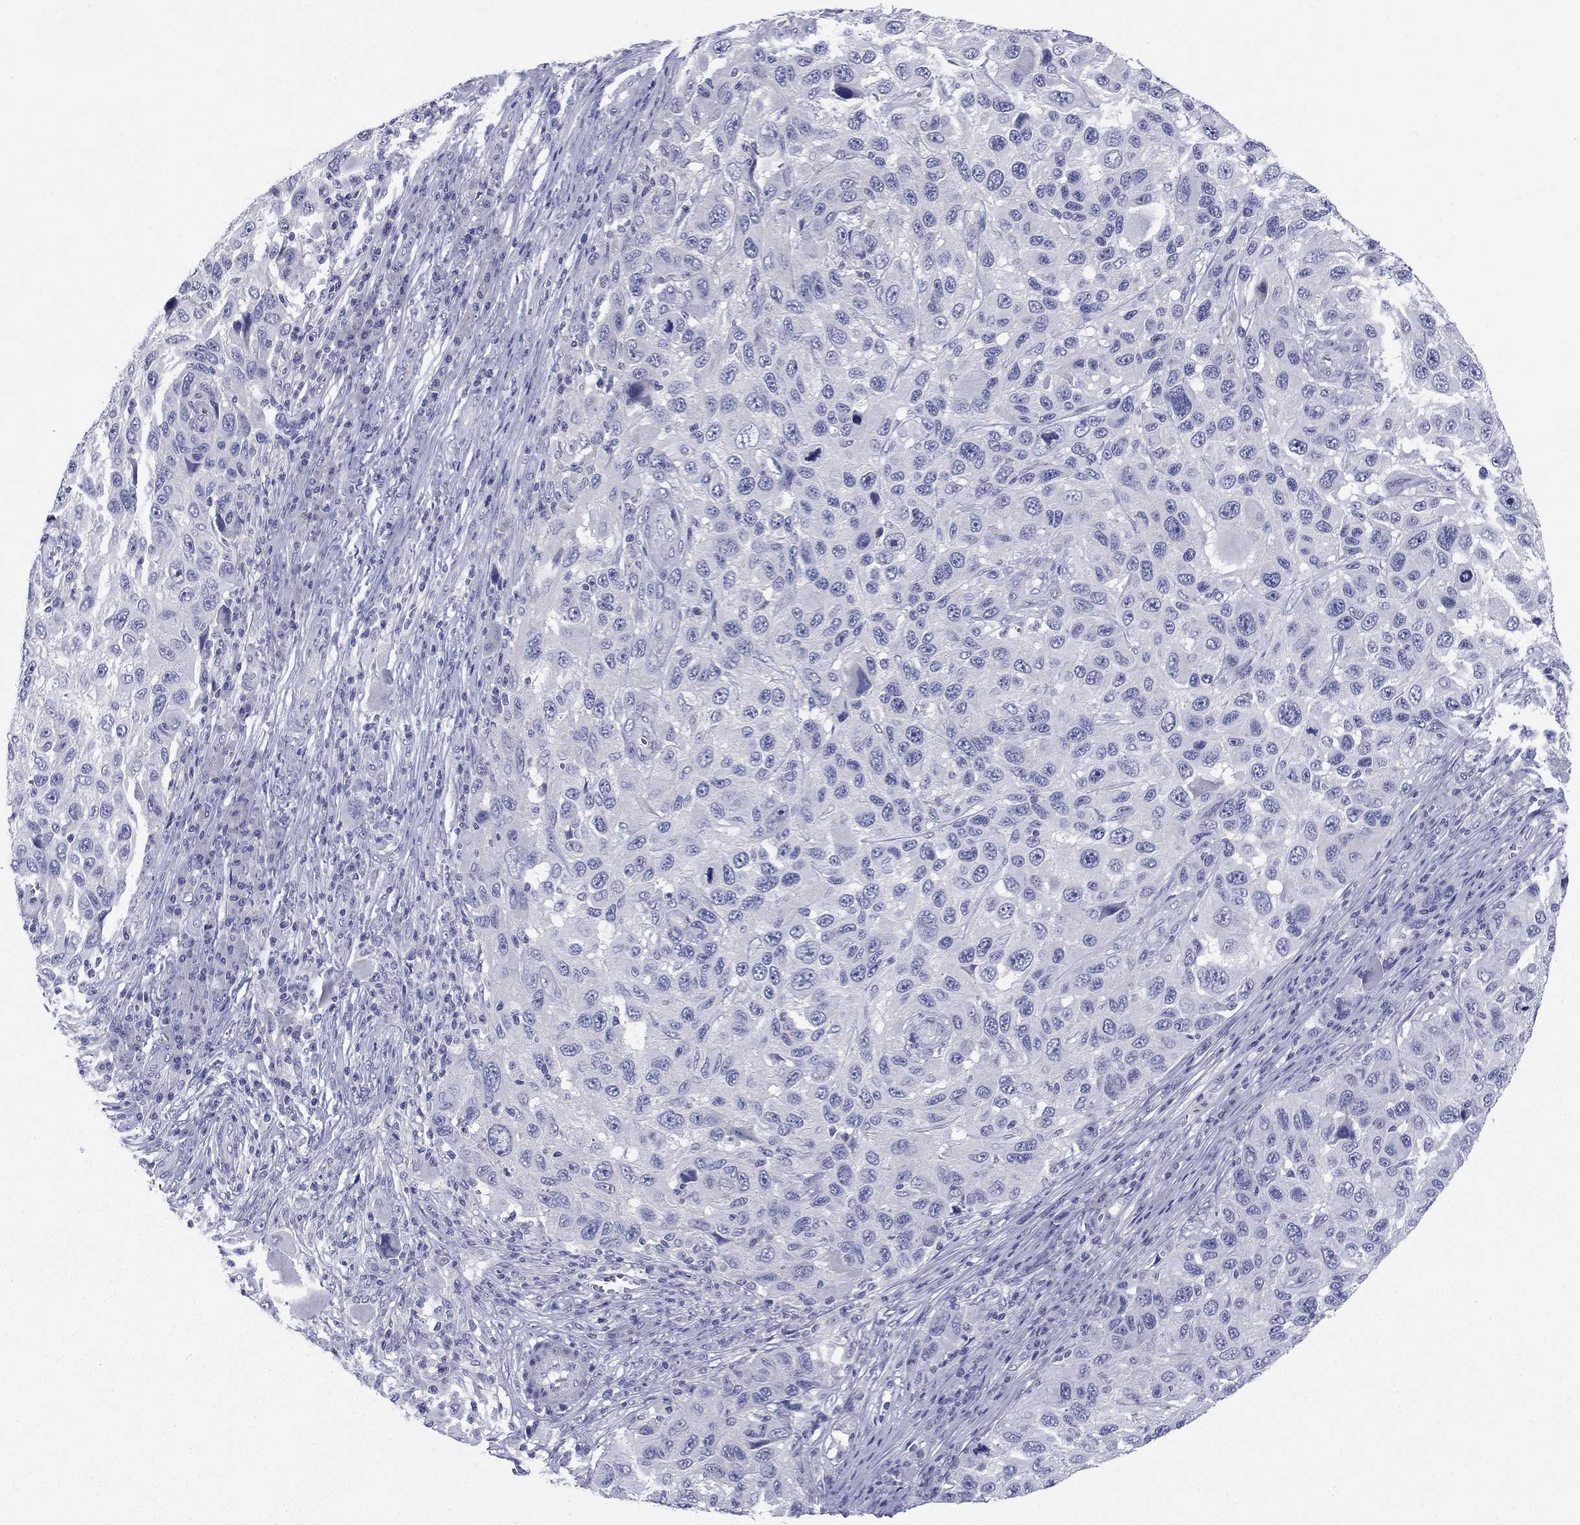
{"staining": {"intensity": "negative", "quantity": "none", "location": "none"}, "tissue": "melanoma", "cell_type": "Tumor cells", "image_type": "cancer", "snomed": [{"axis": "morphology", "description": "Malignant melanoma, NOS"}, {"axis": "topography", "description": "Skin"}], "caption": "High power microscopy image of an immunohistochemistry (IHC) histopathology image of melanoma, revealing no significant staining in tumor cells. (Brightfield microscopy of DAB IHC at high magnification).", "gene": "CACNA1A", "patient": {"sex": "male", "age": 53}}